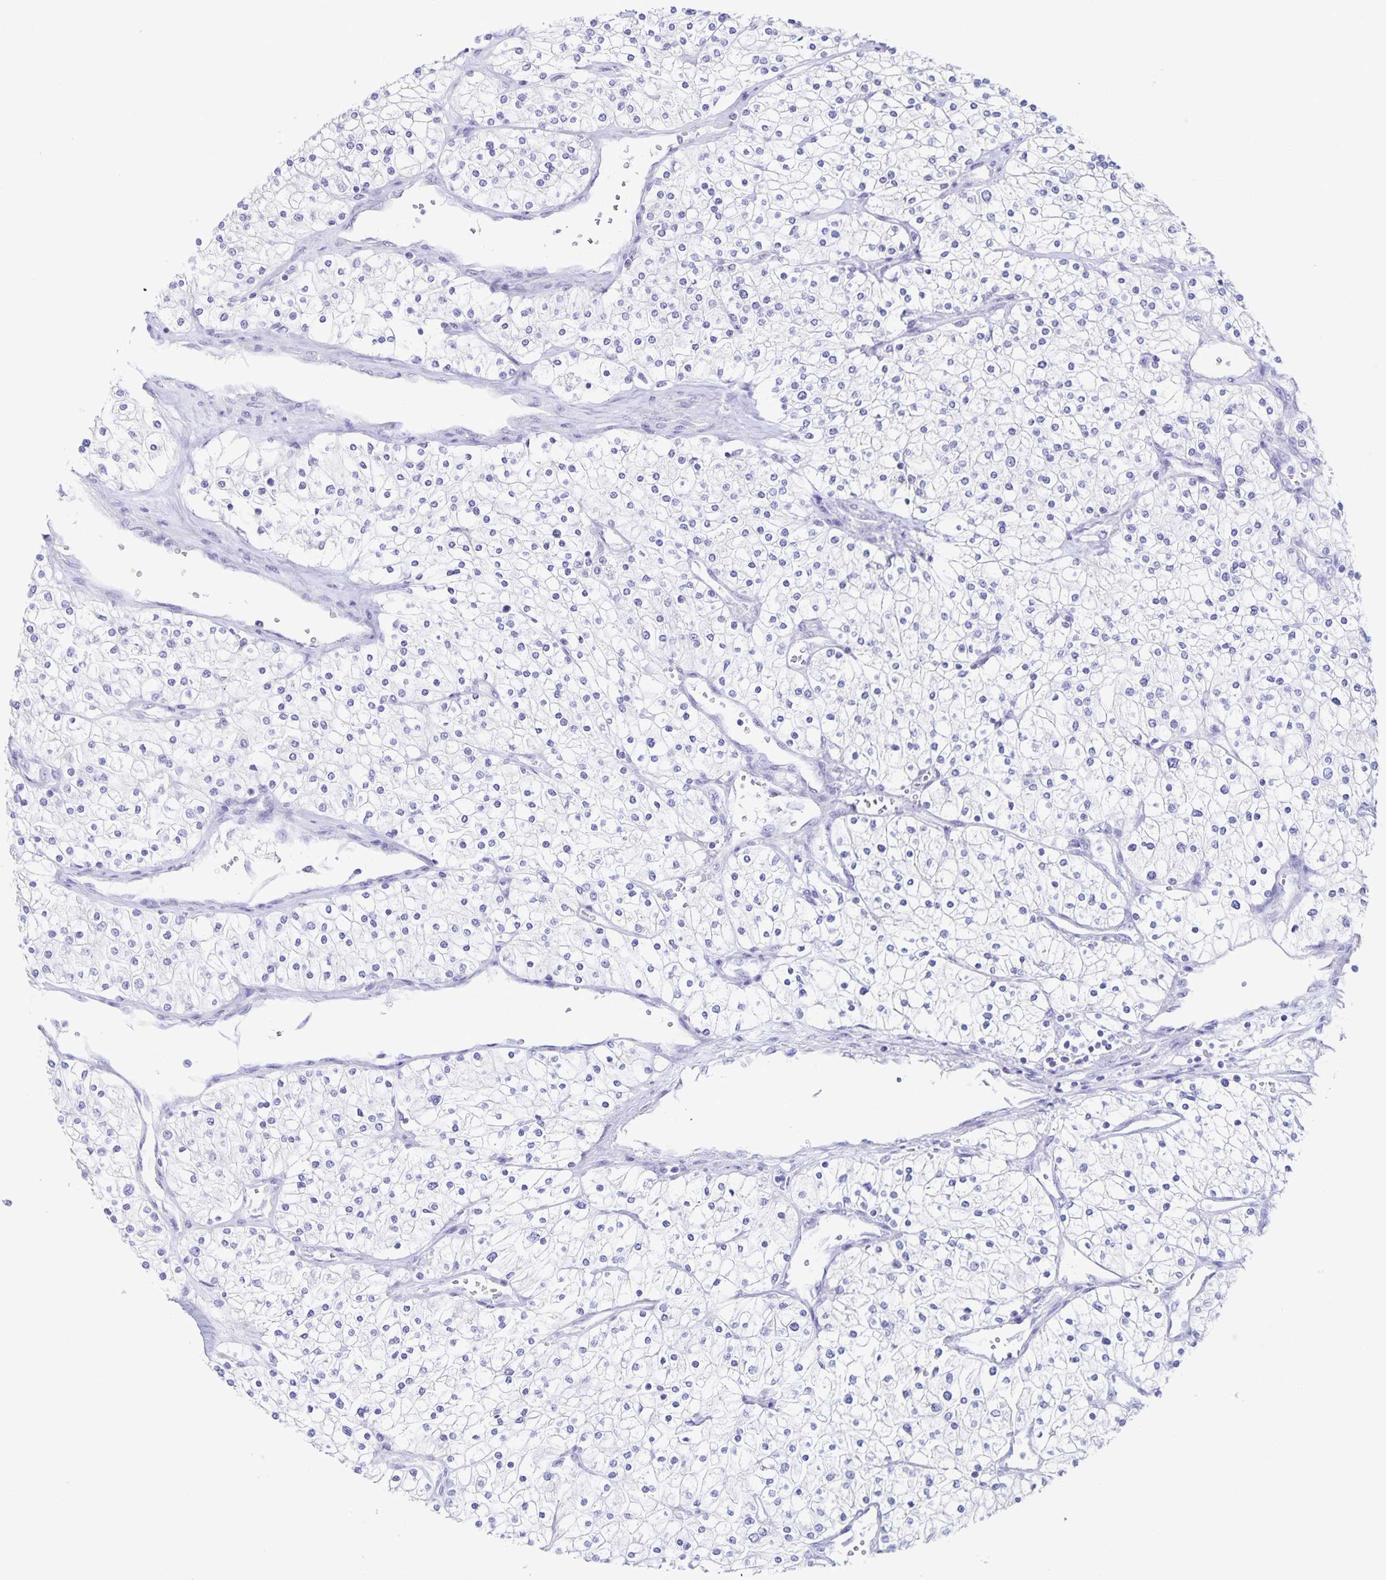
{"staining": {"intensity": "negative", "quantity": "none", "location": "none"}, "tissue": "renal cancer", "cell_type": "Tumor cells", "image_type": "cancer", "snomed": [{"axis": "morphology", "description": "Adenocarcinoma, NOS"}, {"axis": "topography", "description": "Kidney"}], "caption": "IHC image of human renal cancer stained for a protein (brown), which demonstrates no staining in tumor cells. (Brightfield microscopy of DAB immunohistochemistry at high magnification).", "gene": "RPL36A", "patient": {"sex": "male", "age": 80}}